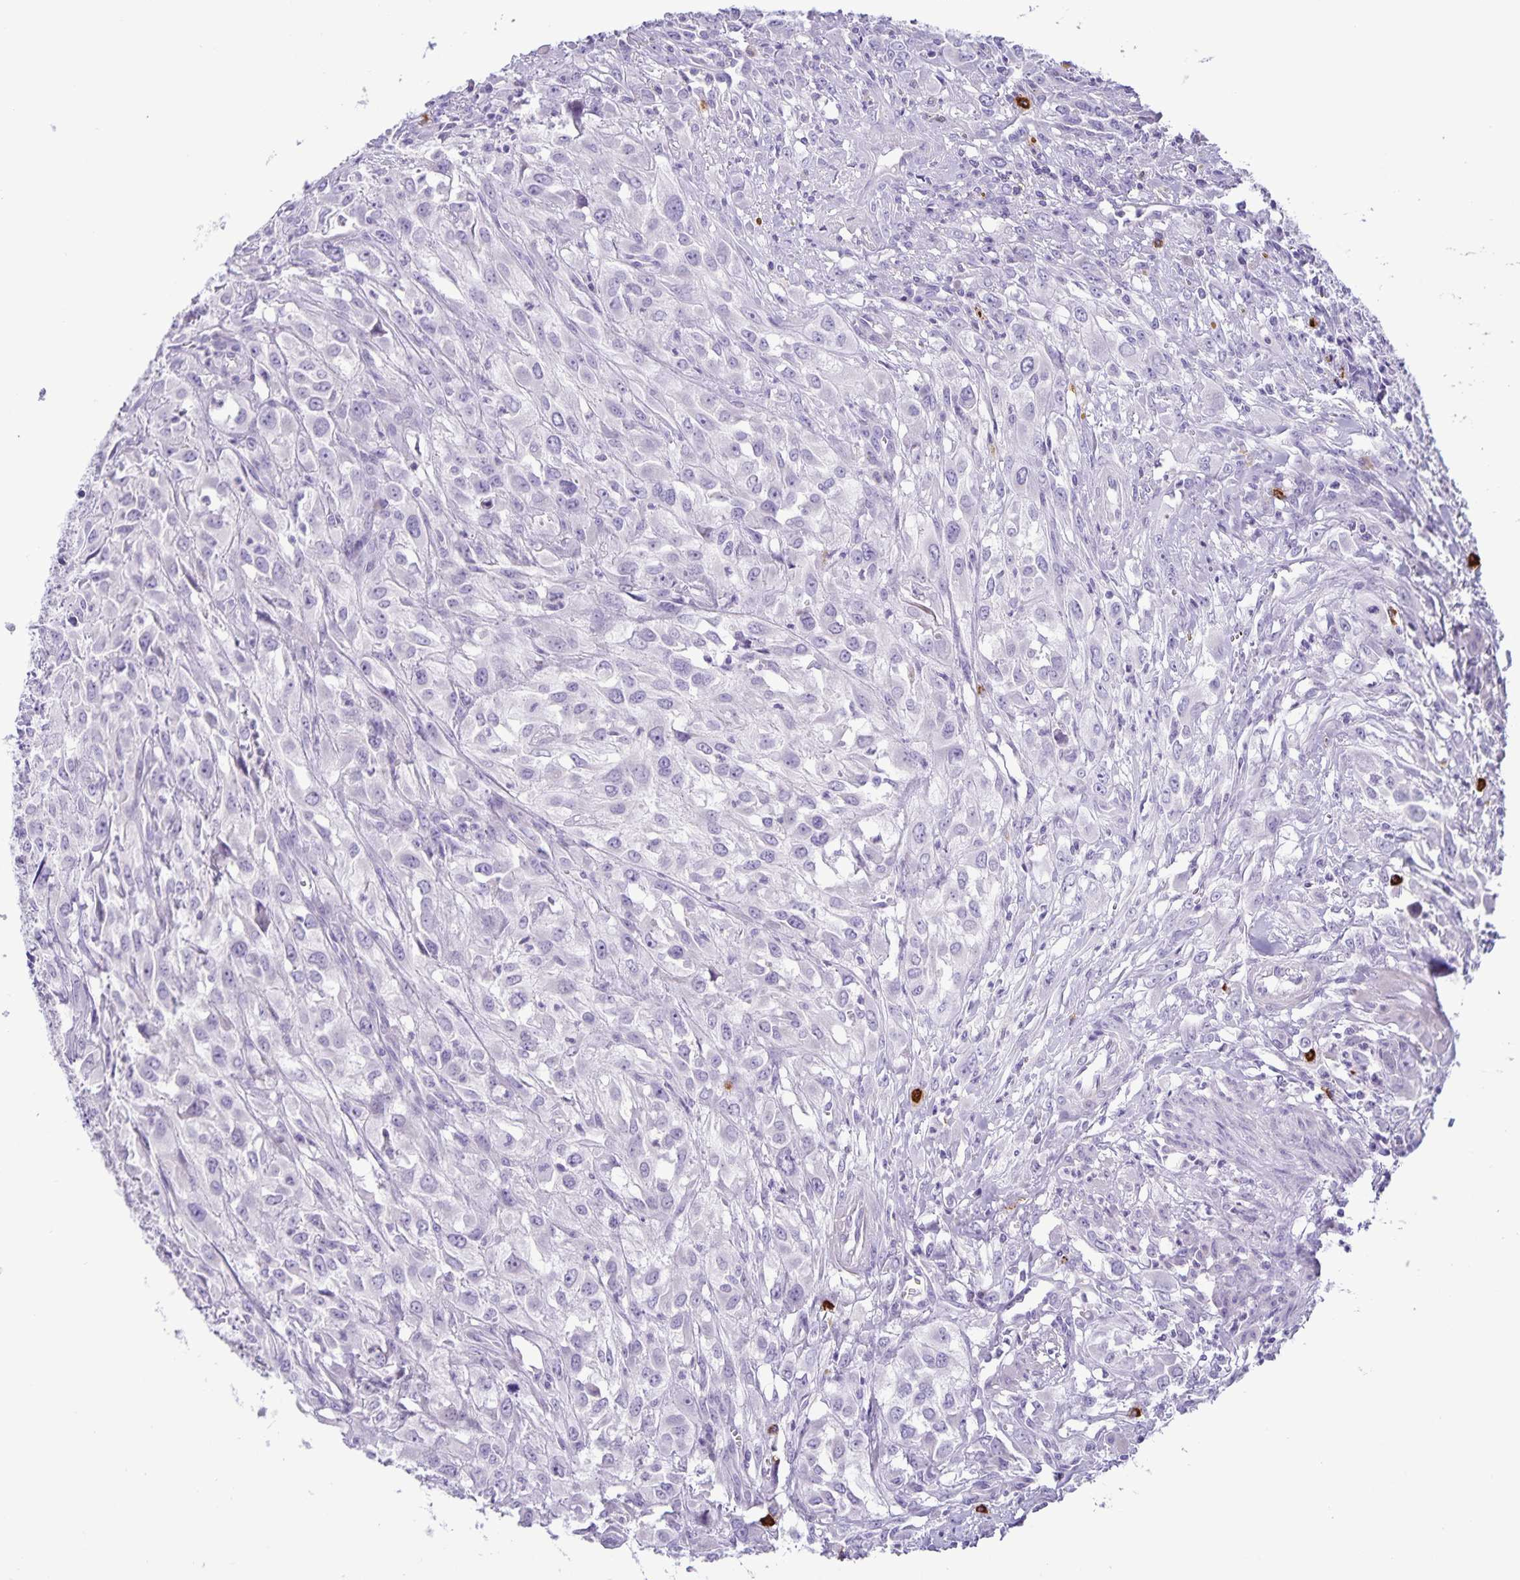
{"staining": {"intensity": "negative", "quantity": "none", "location": "none"}, "tissue": "urothelial cancer", "cell_type": "Tumor cells", "image_type": "cancer", "snomed": [{"axis": "morphology", "description": "Urothelial carcinoma, High grade"}, {"axis": "topography", "description": "Urinary bladder"}], "caption": "IHC image of human urothelial cancer stained for a protein (brown), which reveals no expression in tumor cells. (DAB IHC, high magnification).", "gene": "IBTK", "patient": {"sex": "male", "age": 67}}